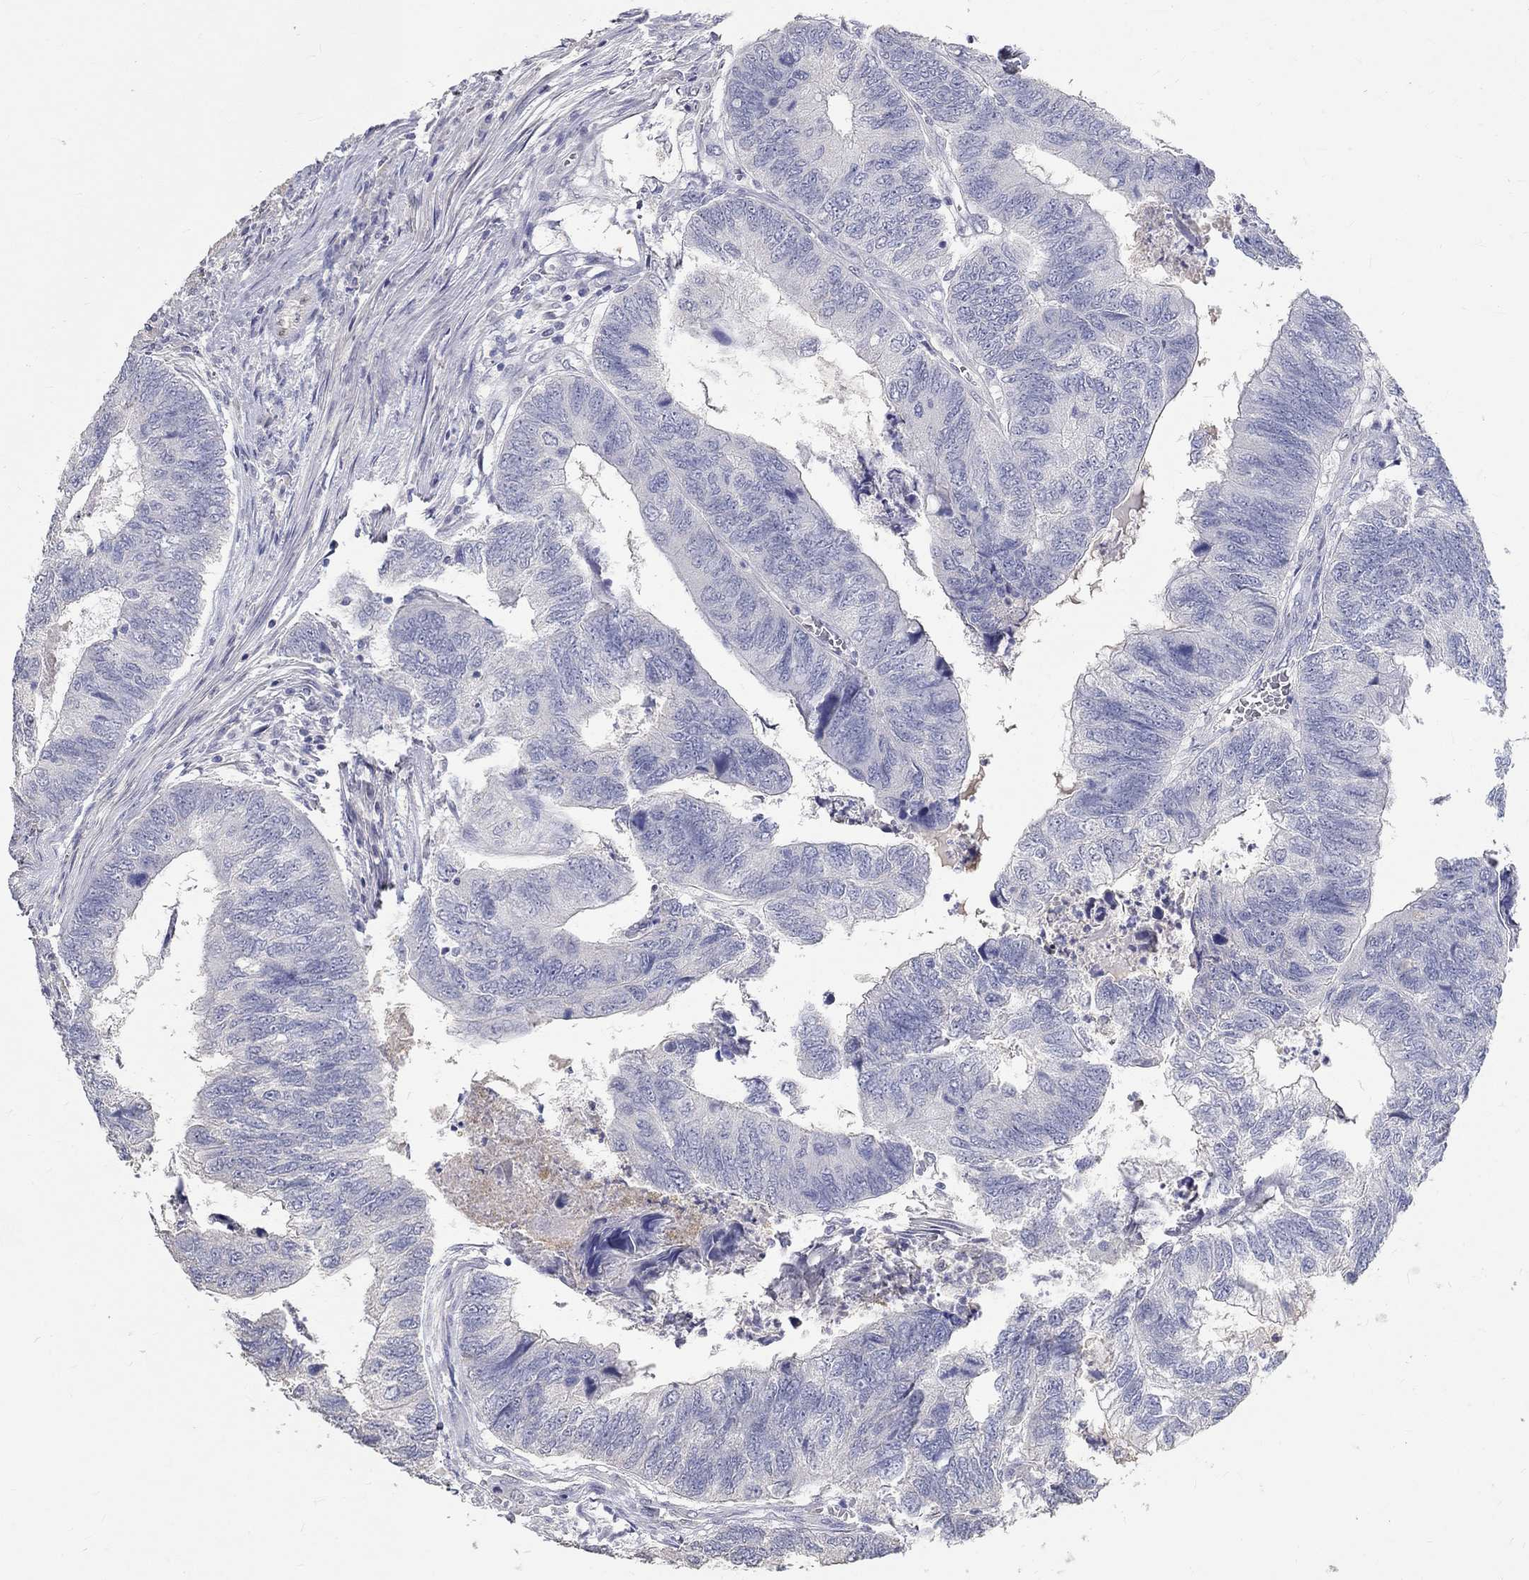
{"staining": {"intensity": "negative", "quantity": "none", "location": "none"}, "tissue": "colorectal cancer", "cell_type": "Tumor cells", "image_type": "cancer", "snomed": [{"axis": "morphology", "description": "Adenocarcinoma, NOS"}, {"axis": "topography", "description": "Colon"}], "caption": "High power microscopy micrograph of an immunohistochemistry (IHC) image of colorectal cancer, revealing no significant positivity in tumor cells.", "gene": "FGF2", "patient": {"sex": "female", "age": 67}}